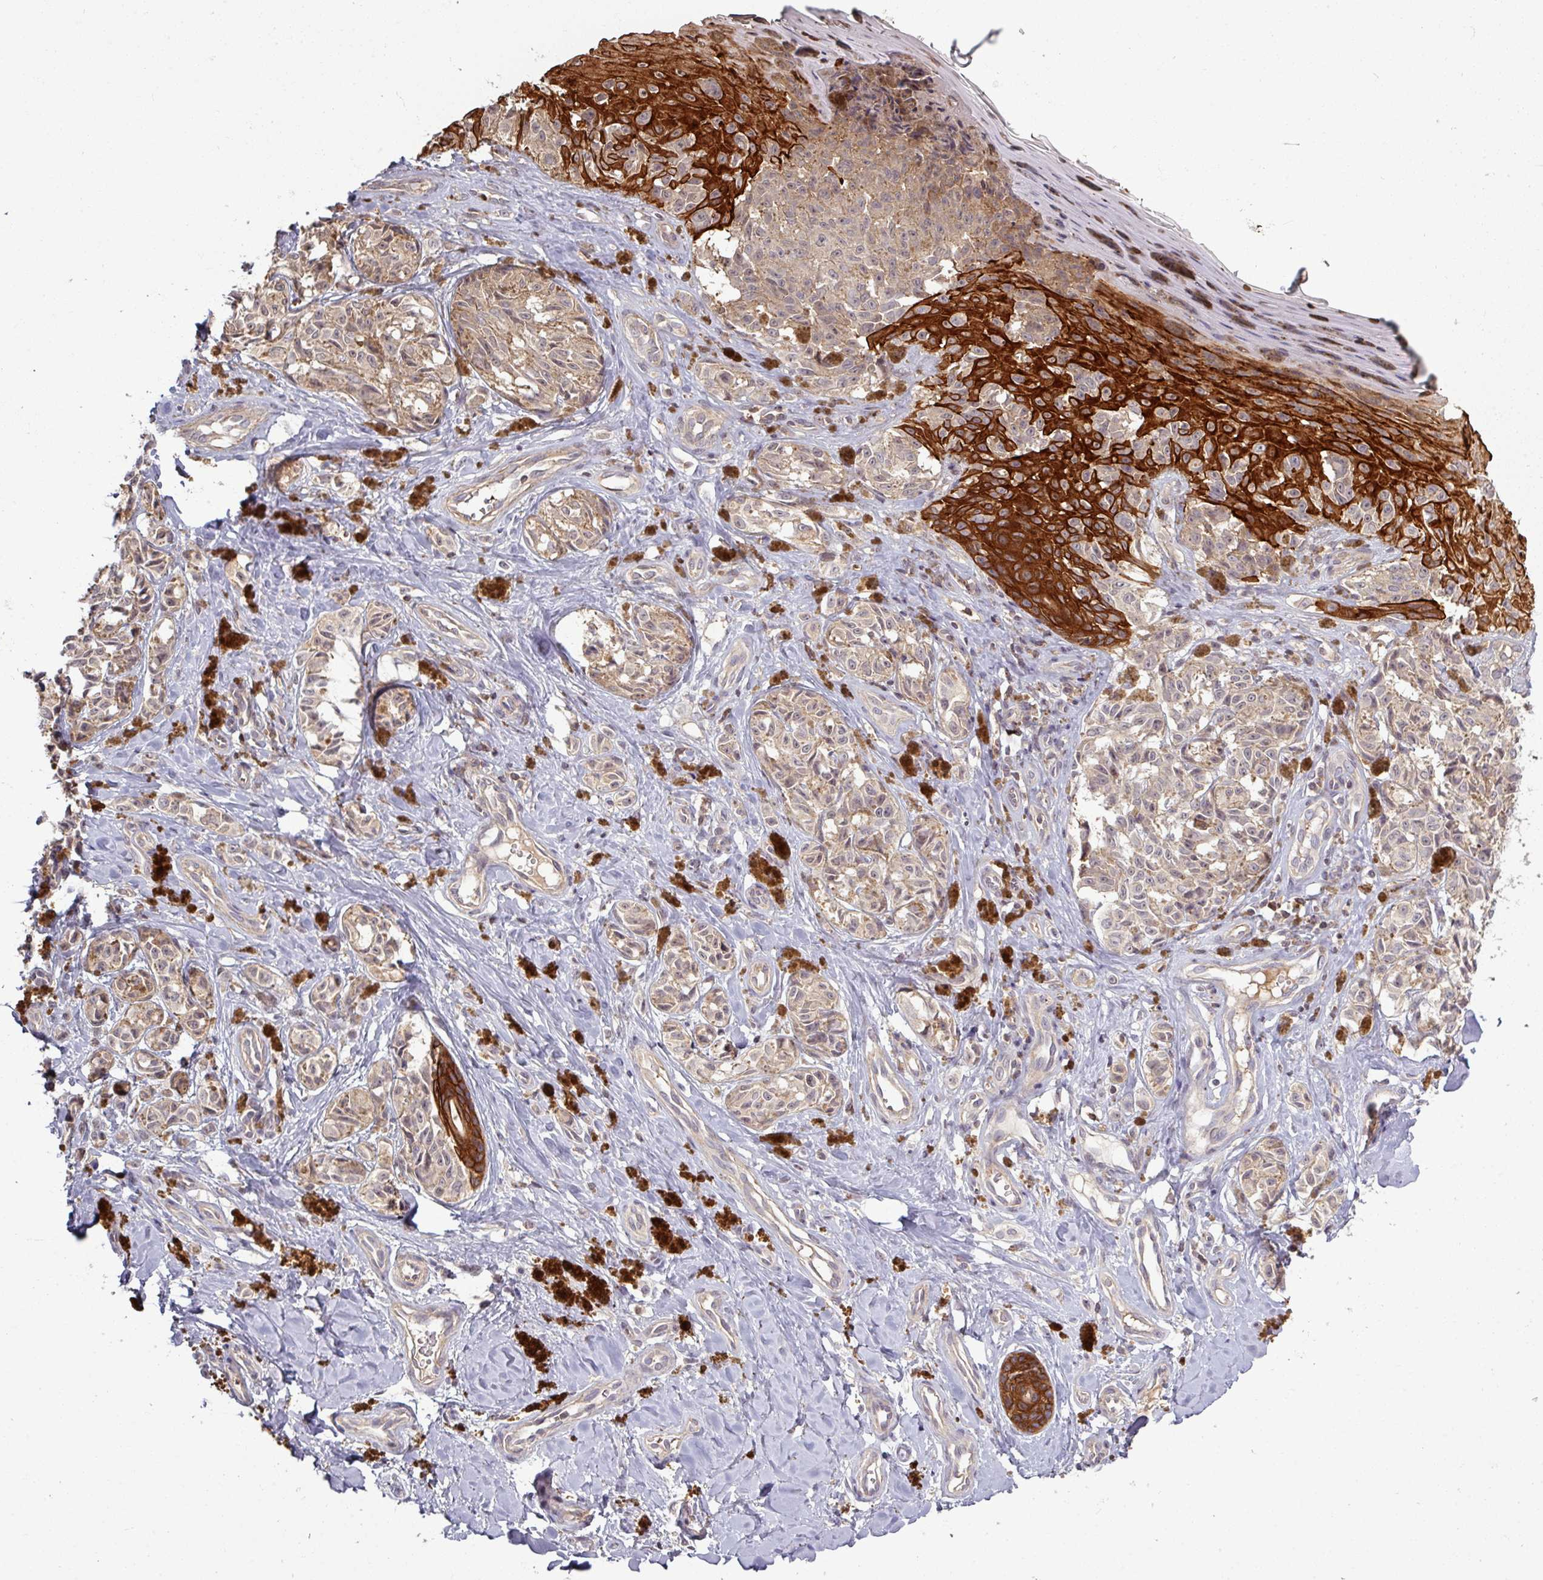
{"staining": {"intensity": "weak", "quantity": "25%-75%", "location": "cytoplasmic/membranous"}, "tissue": "melanoma", "cell_type": "Tumor cells", "image_type": "cancer", "snomed": [{"axis": "morphology", "description": "Malignant melanoma, NOS"}, {"axis": "topography", "description": "Skin"}], "caption": "Immunohistochemical staining of human melanoma shows weak cytoplasmic/membranous protein staining in about 25%-75% of tumor cells.", "gene": "TUSC3", "patient": {"sex": "female", "age": 65}}